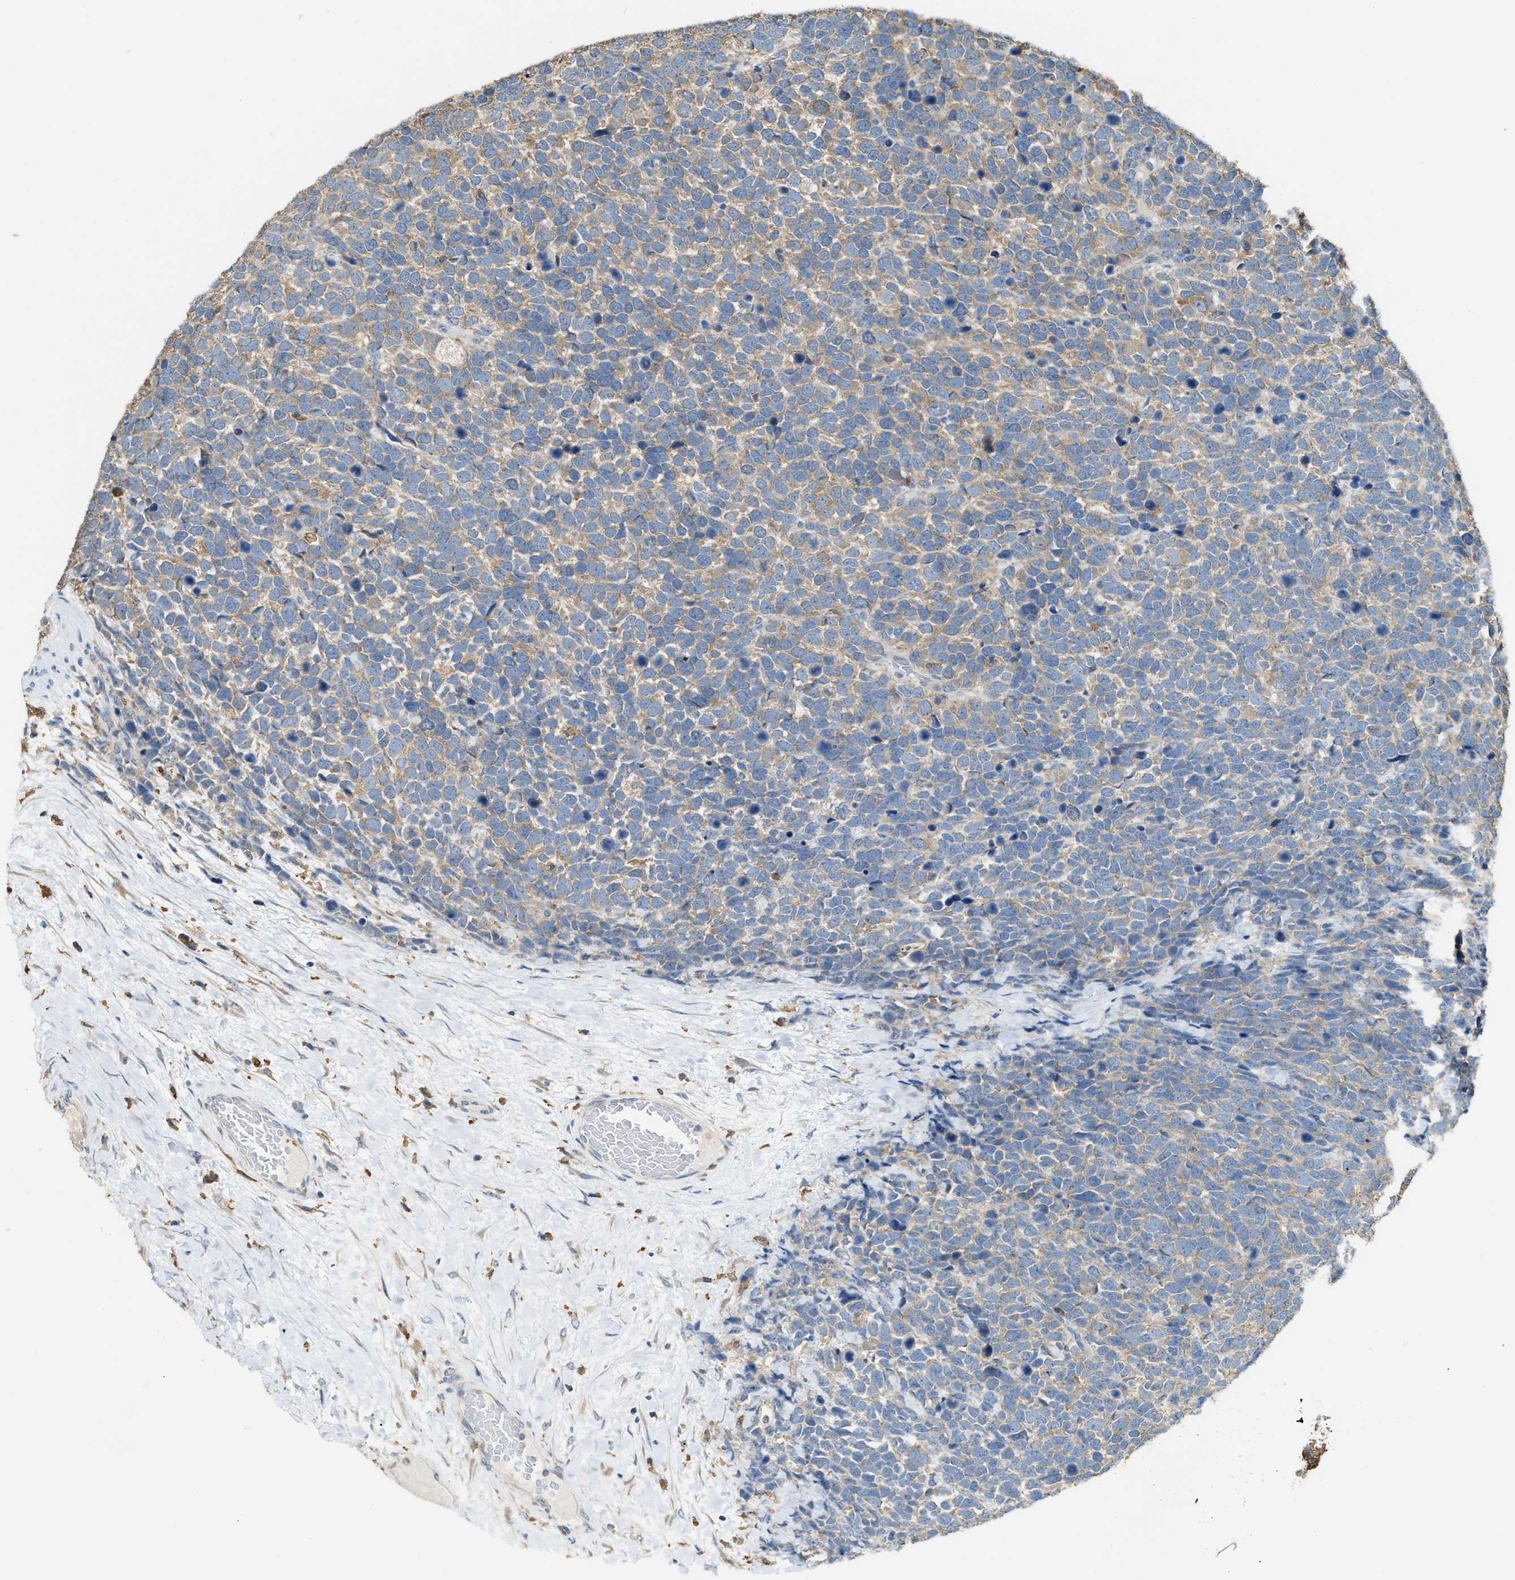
{"staining": {"intensity": "weak", "quantity": ">75%", "location": "cytoplasmic/membranous"}, "tissue": "urothelial cancer", "cell_type": "Tumor cells", "image_type": "cancer", "snomed": [{"axis": "morphology", "description": "Urothelial carcinoma, High grade"}, {"axis": "topography", "description": "Urinary bladder"}], "caption": "Human urothelial cancer stained with a brown dye displays weak cytoplasmic/membranous positive expression in approximately >75% of tumor cells.", "gene": "GCN1", "patient": {"sex": "female", "age": 82}}